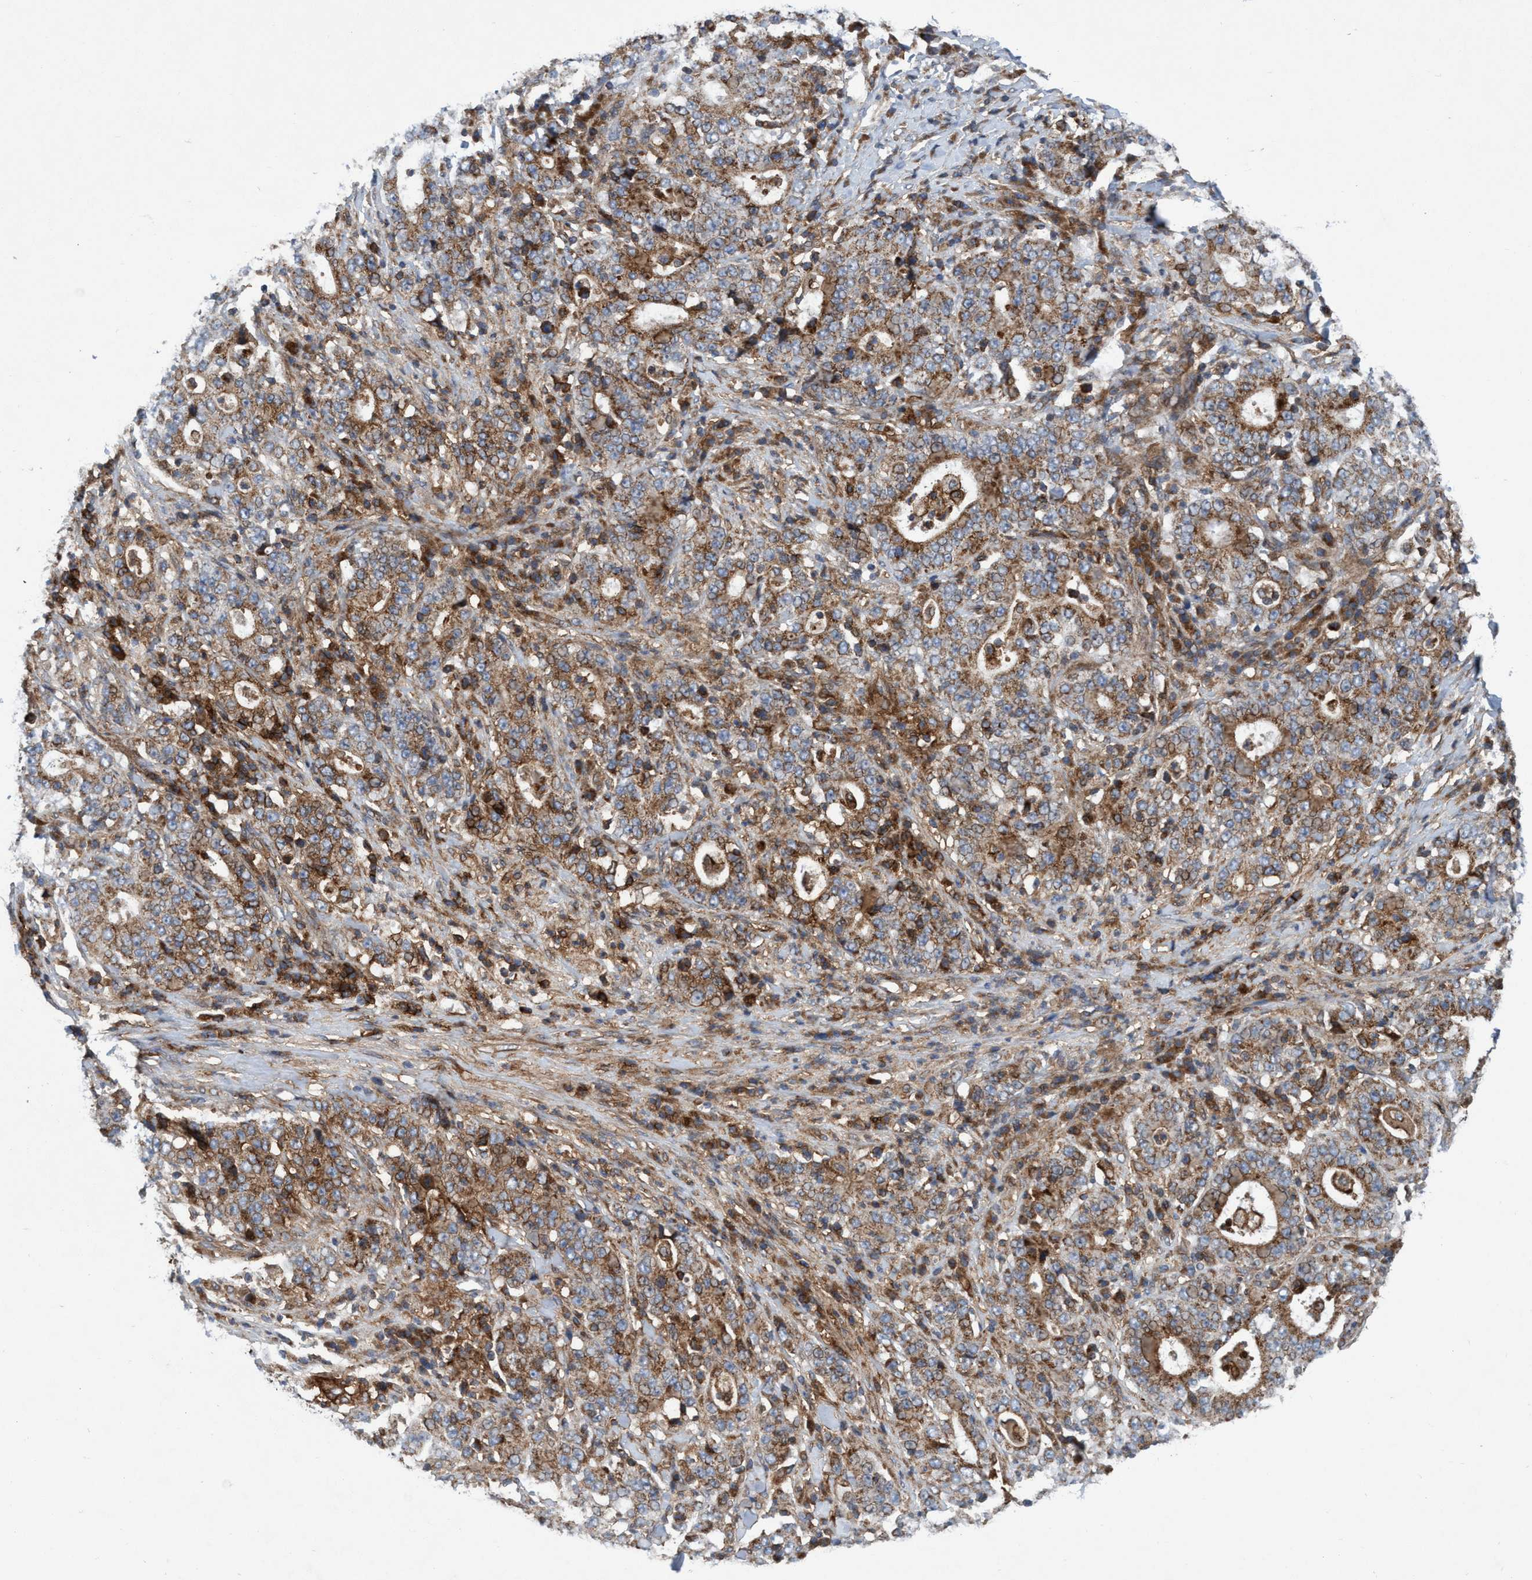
{"staining": {"intensity": "moderate", "quantity": ">75%", "location": "cytoplasmic/membranous"}, "tissue": "stomach cancer", "cell_type": "Tumor cells", "image_type": "cancer", "snomed": [{"axis": "morphology", "description": "Normal tissue, NOS"}, {"axis": "morphology", "description": "Adenocarcinoma, NOS"}, {"axis": "topography", "description": "Stomach, upper"}, {"axis": "topography", "description": "Stomach"}], "caption": "A micrograph of stomach cancer (adenocarcinoma) stained for a protein demonstrates moderate cytoplasmic/membranous brown staining in tumor cells.", "gene": "SLC16A3", "patient": {"sex": "male", "age": 59}}